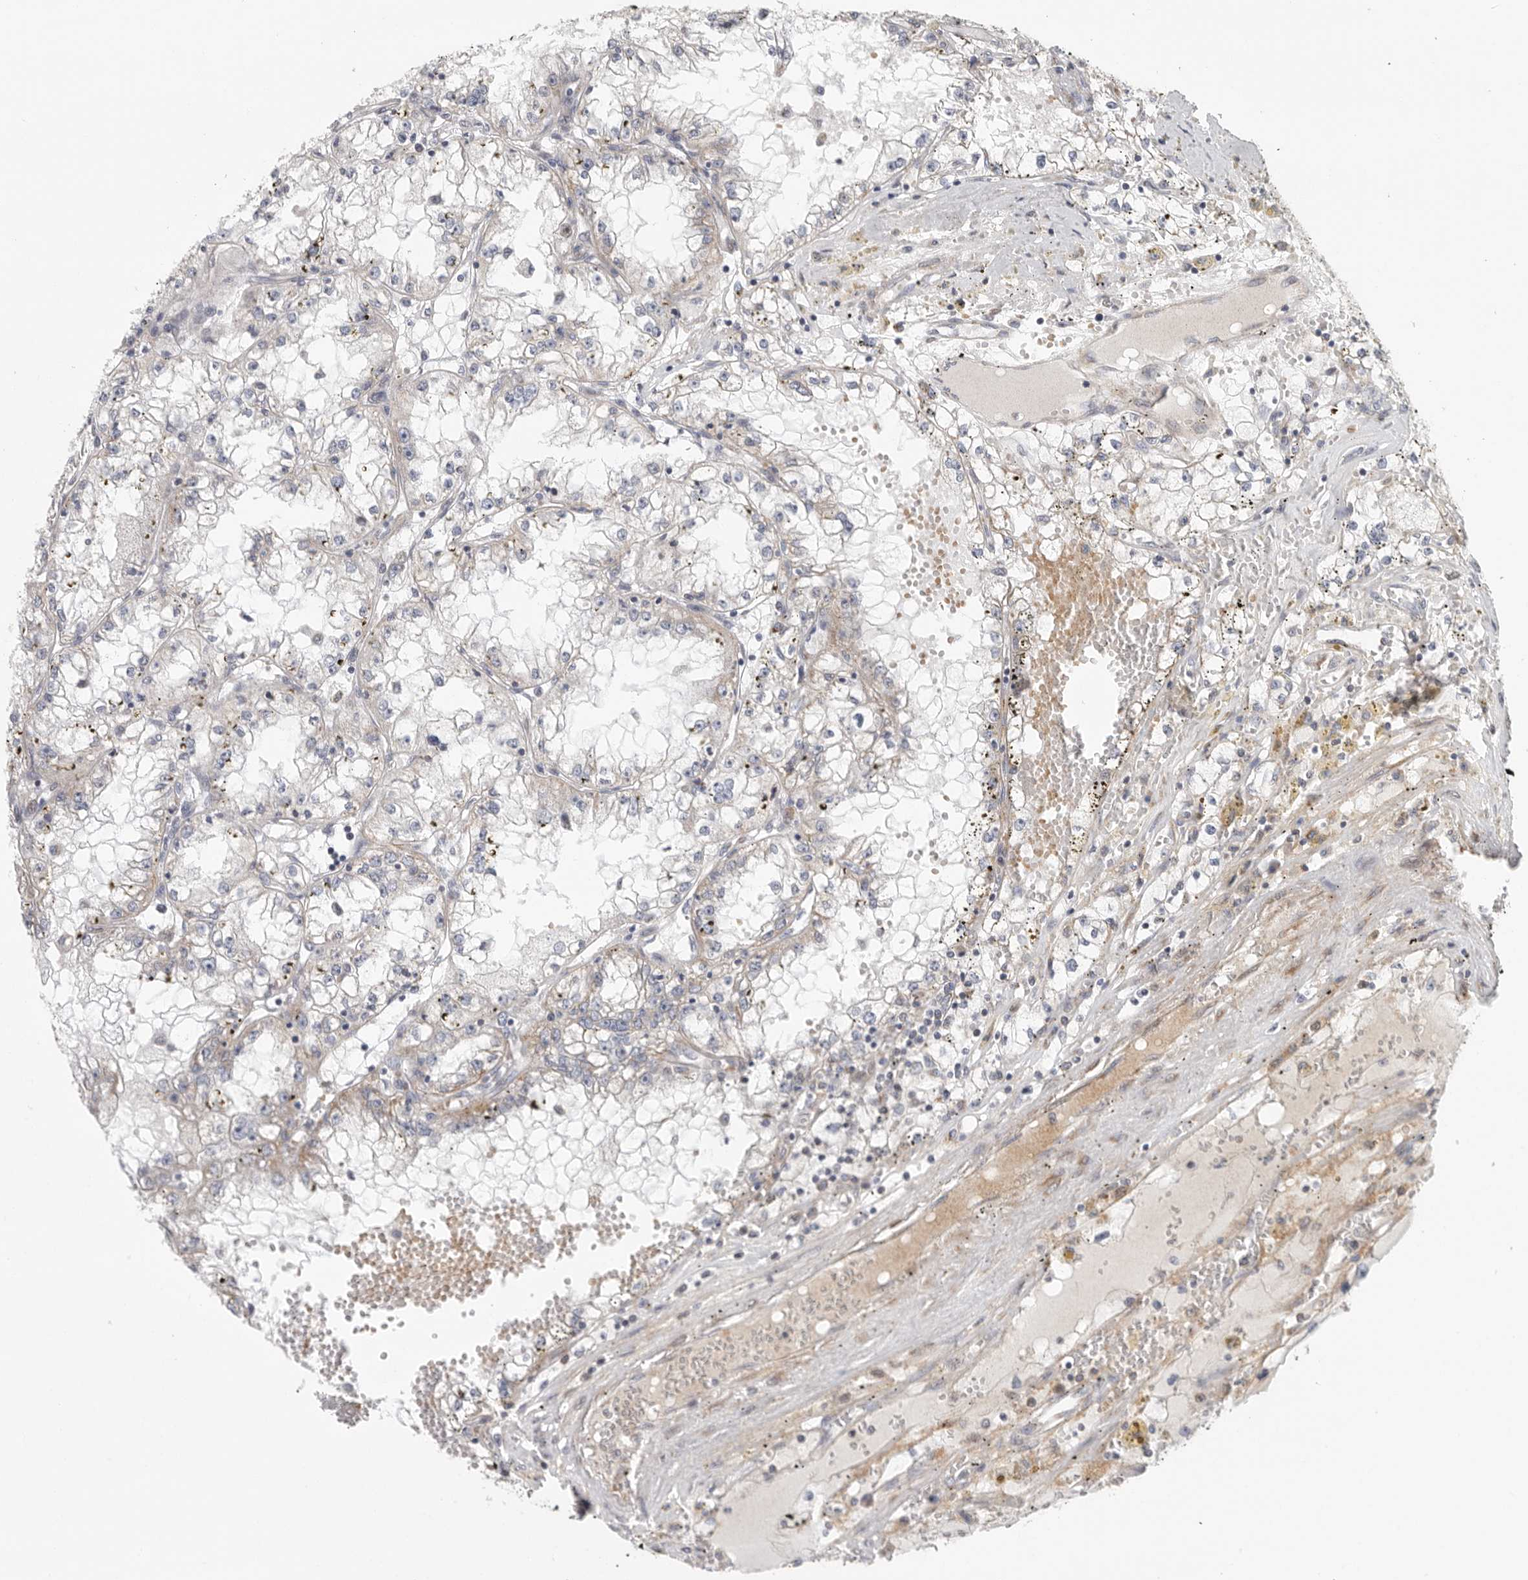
{"staining": {"intensity": "negative", "quantity": "none", "location": "none"}, "tissue": "renal cancer", "cell_type": "Tumor cells", "image_type": "cancer", "snomed": [{"axis": "morphology", "description": "Adenocarcinoma, NOS"}, {"axis": "topography", "description": "Kidney"}], "caption": "Tumor cells show no significant protein staining in renal cancer. Nuclei are stained in blue.", "gene": "FKBP8", "patient": {"sex": "male", "age": 56}}